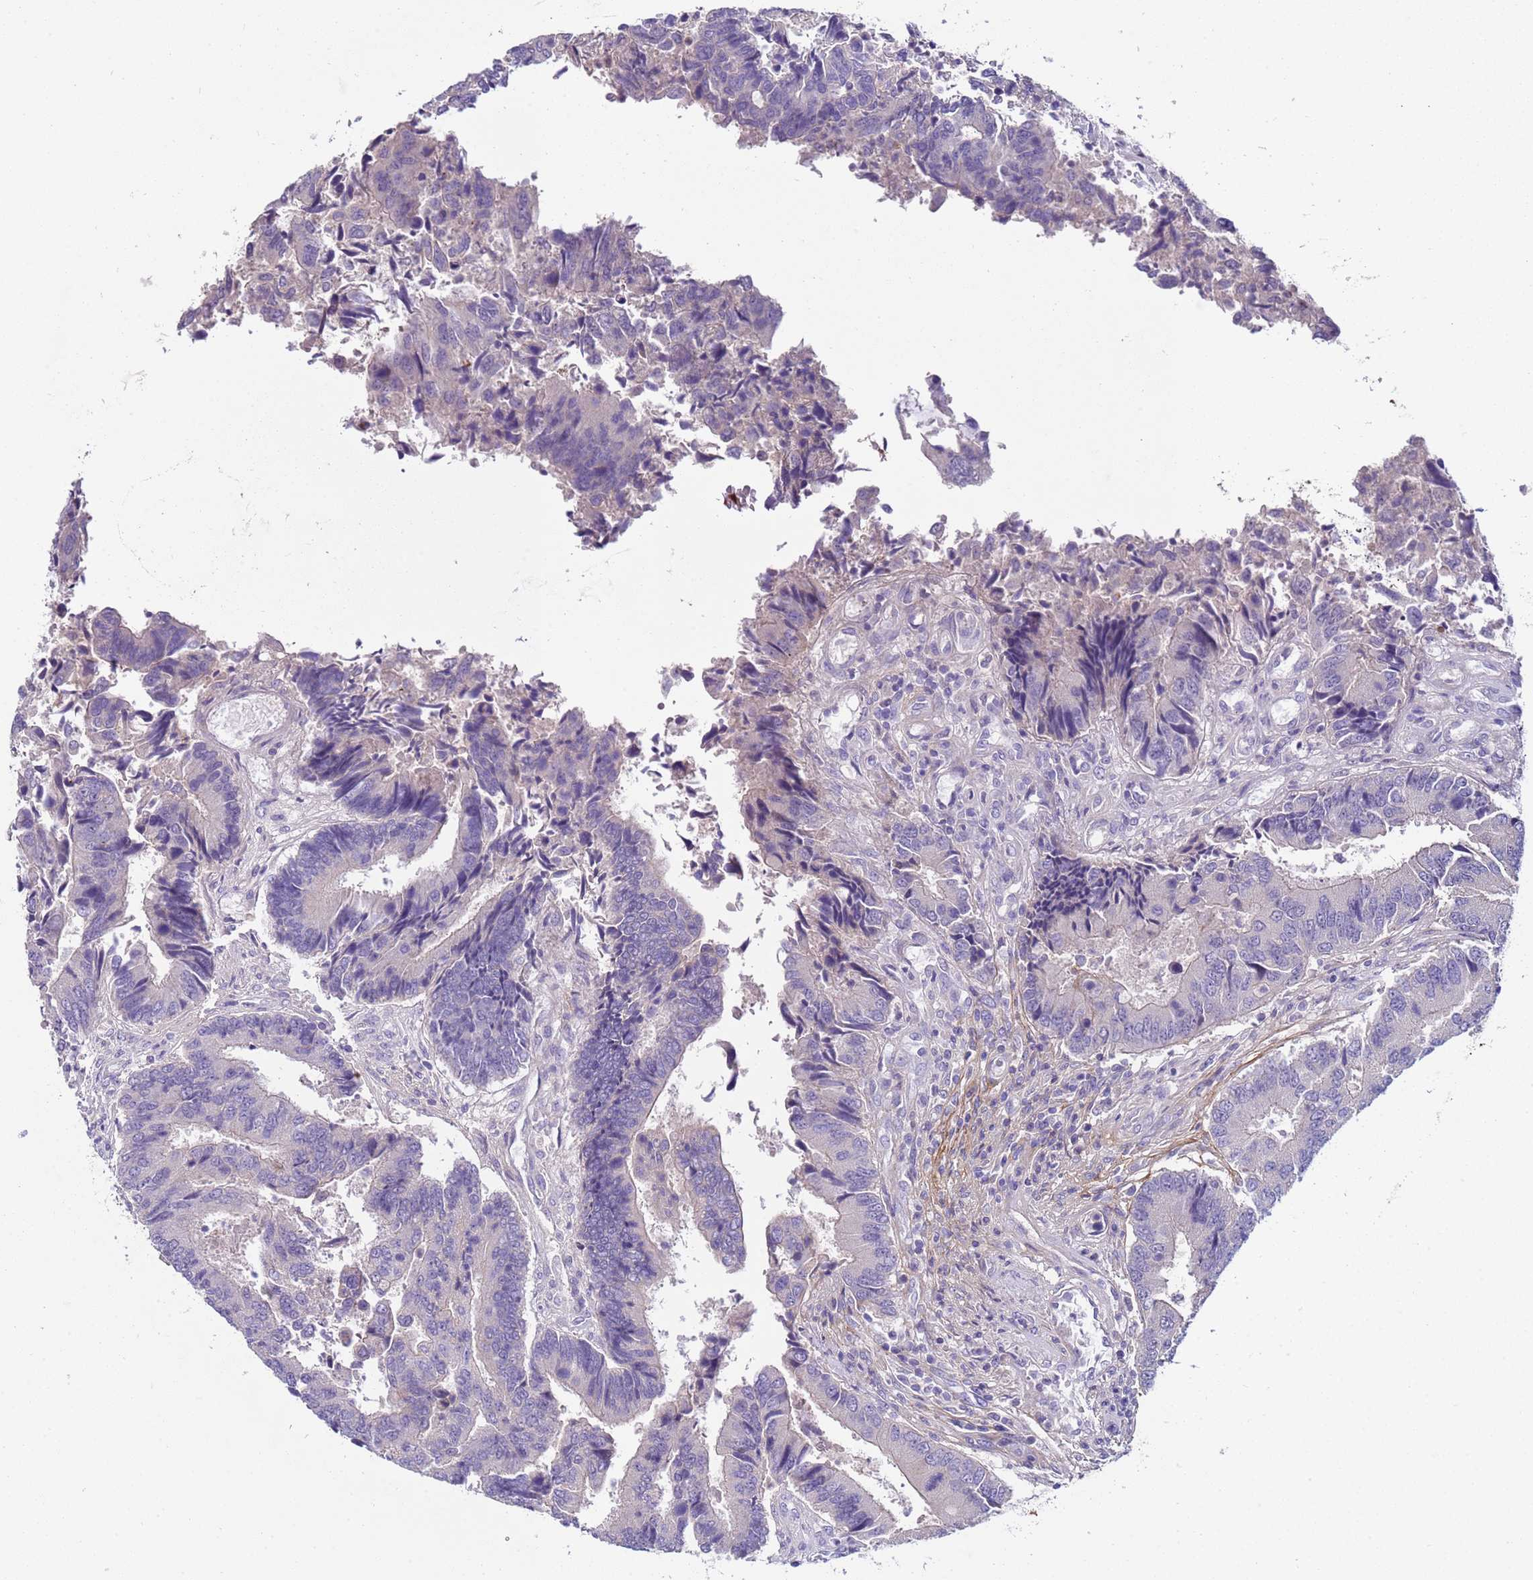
{"staining": {"intensity": "negative", "quantity": "none", "location": "none"}, "tissue": "colorectal cancer", "cell_type": "Tumor cells", "image_type": "cancer", "snomed": [{"axis": "morphology", "description": "Adenocarcinoma, NOS"}, {"axis": "topography", "description": "Colon"}], "caption": "This is an IHC photomicrograph of colorectal cancer (adenocarcinoma). There is no expression in tumor cells.", "gene": "TRIM51", "patient": {"sex": "female", "age": 67}}